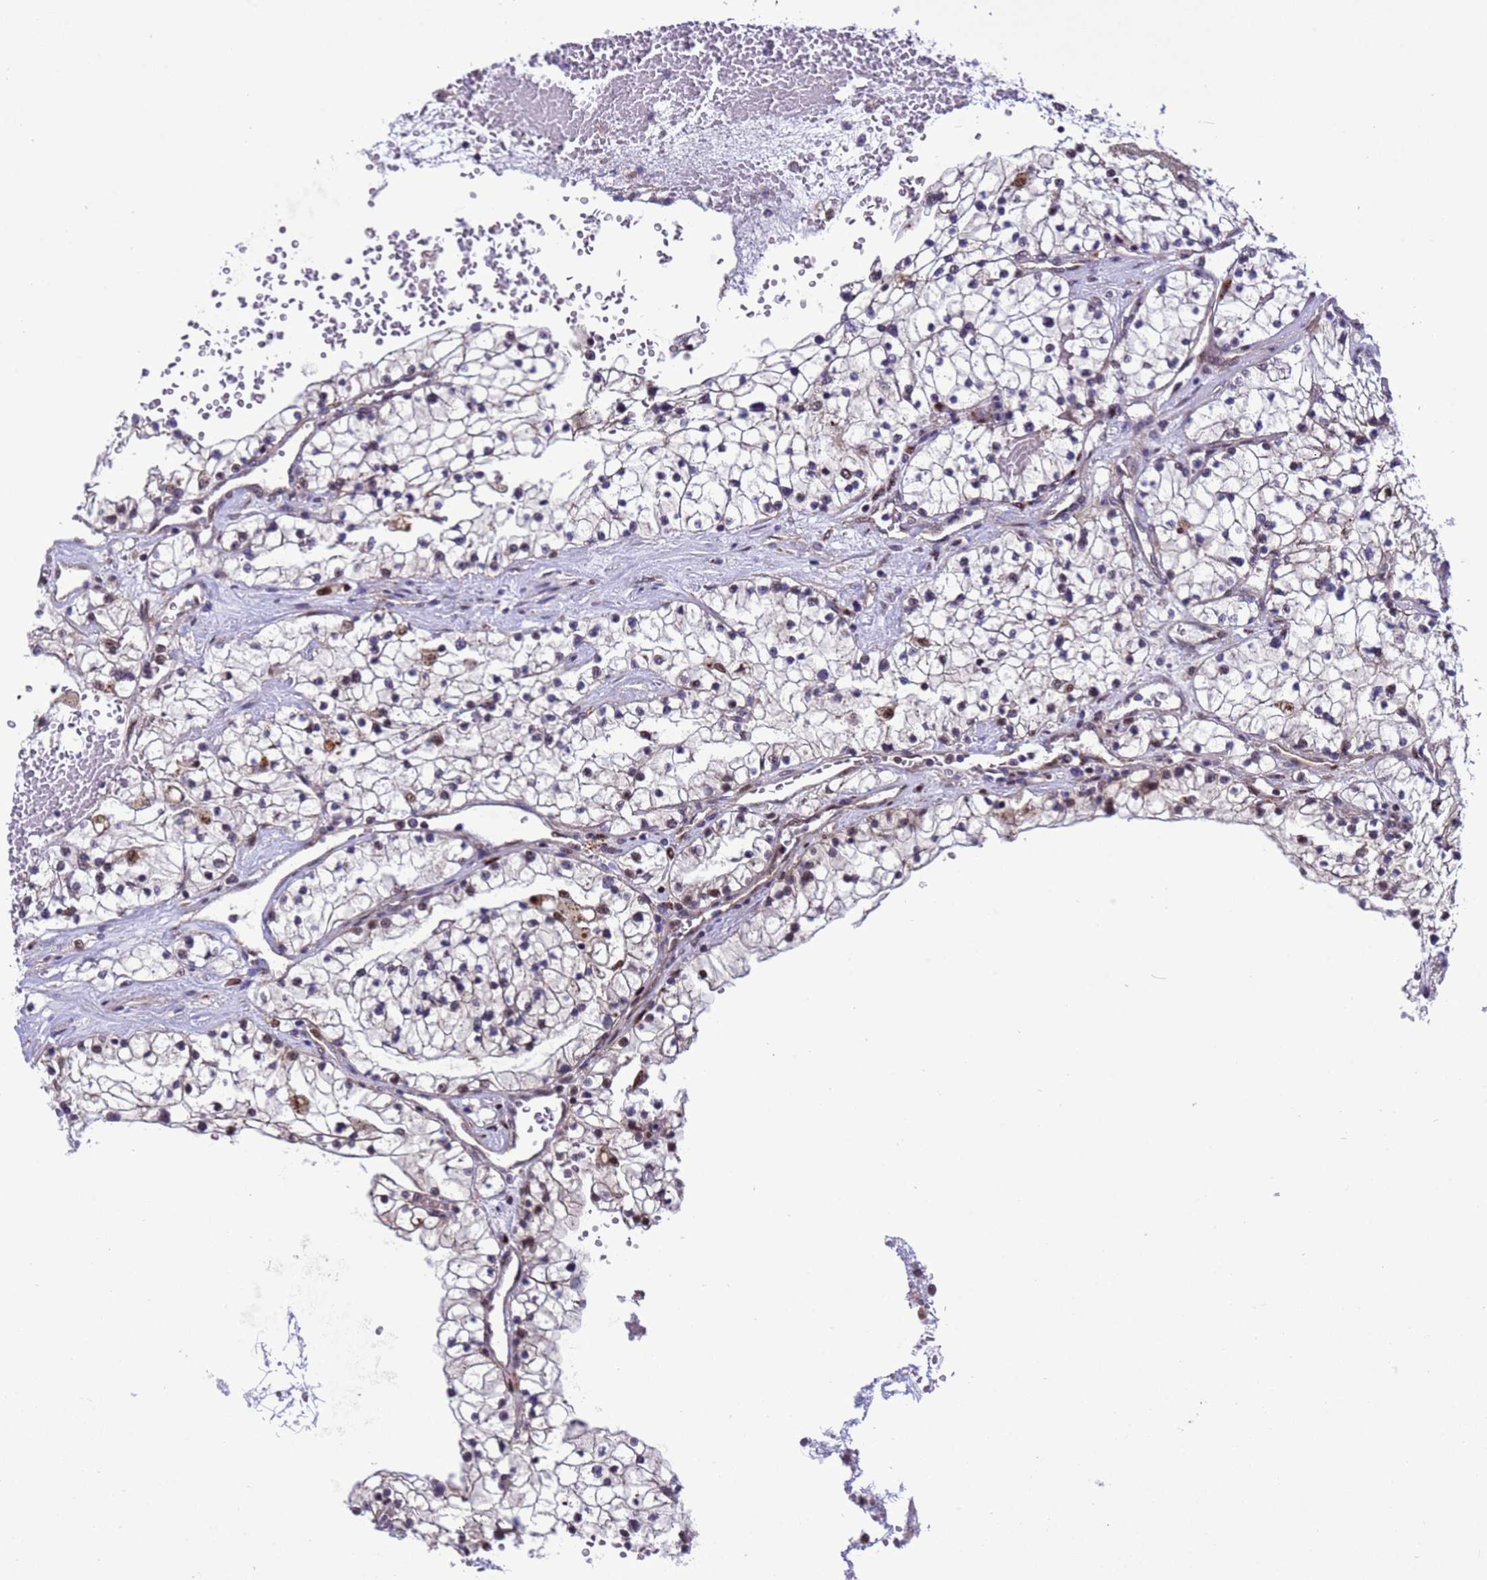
{"staining": {"intensity": "weak", "quantity": "<25%", "location": "nuclear"}, "tissue": "renal cancer", "cell_type": "Tumor cells", "image_type": "cancer", "snomed": [{"axis": "morphology", "description": "Normal tissue, NOS"}, {"axis": "morphology", "description": "Adenocarcinoma, NOS"}, {"axis": "topography", "description": "Kidney"}], "caption": "Renal adenocarcinoma stained for a protein using IHC shows no expression tumor cells.", "gene": "RASD1", "patient": {"sex": "male", "age": 68}}